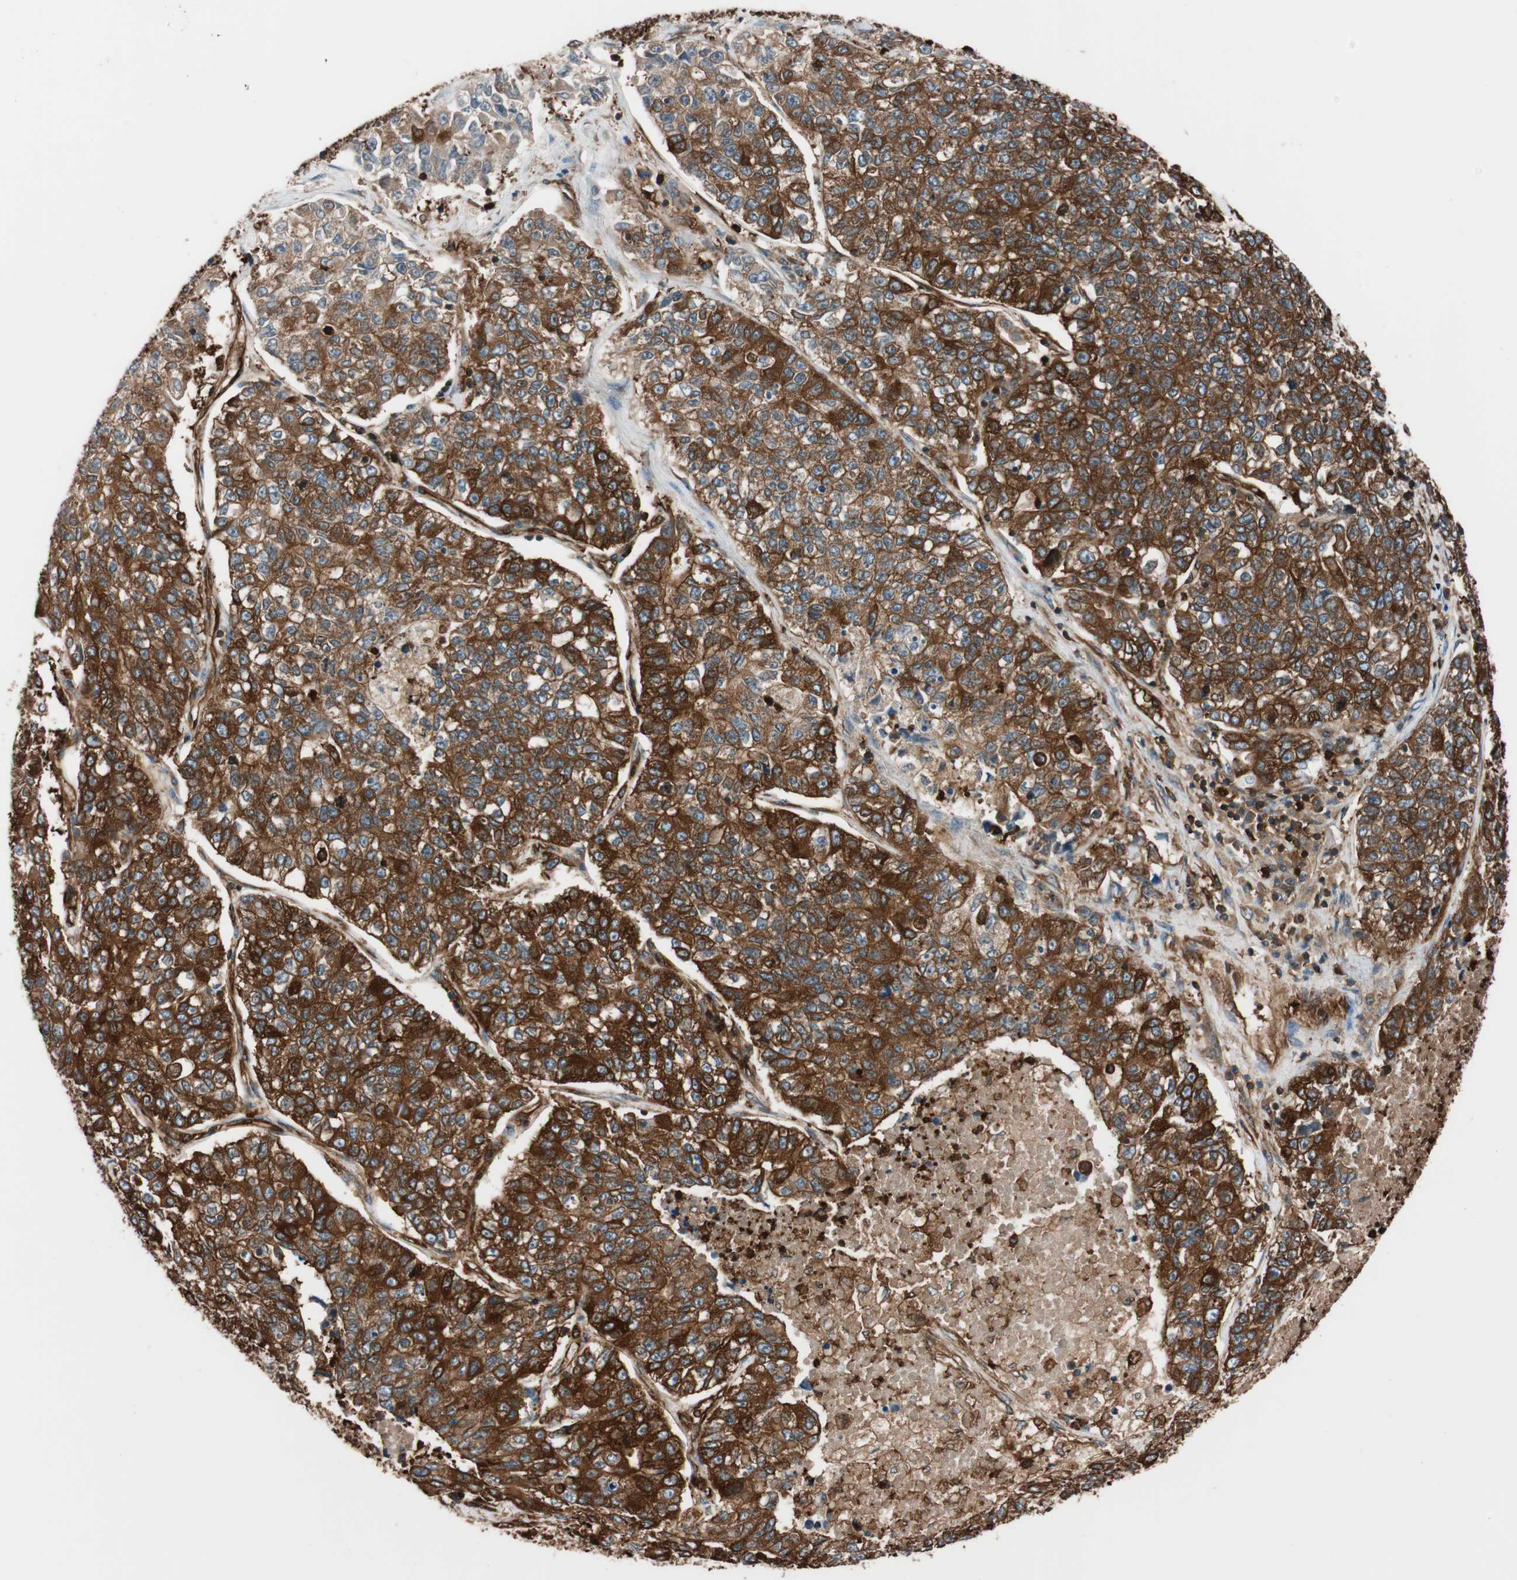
{"staining": {"intensity": "strong", "quantity": ">75%", "location": "cytoplasmic/membranous"}, "tissue": "lung cancer", "cell_type": "Tumor cells", "image_type": "cancer", "snomed": [{"axis": "morphology", "description": "Adenocarcinoma, NOS"}, {"axis": "topography", "description": "Lung"}], "caption": "Immunohistochemistry (IHC) image of neoplastic tissue: lung adenocarcinoma stained using immunohistochemistry displays high levels of strong protein expression localized specifically in the cytoplasmic/membranous of tumor cells, appearing as a cytoplasmic/membranous brown color.", "gene": "VASP", "patient": {"sex": "male", "age": 49}}